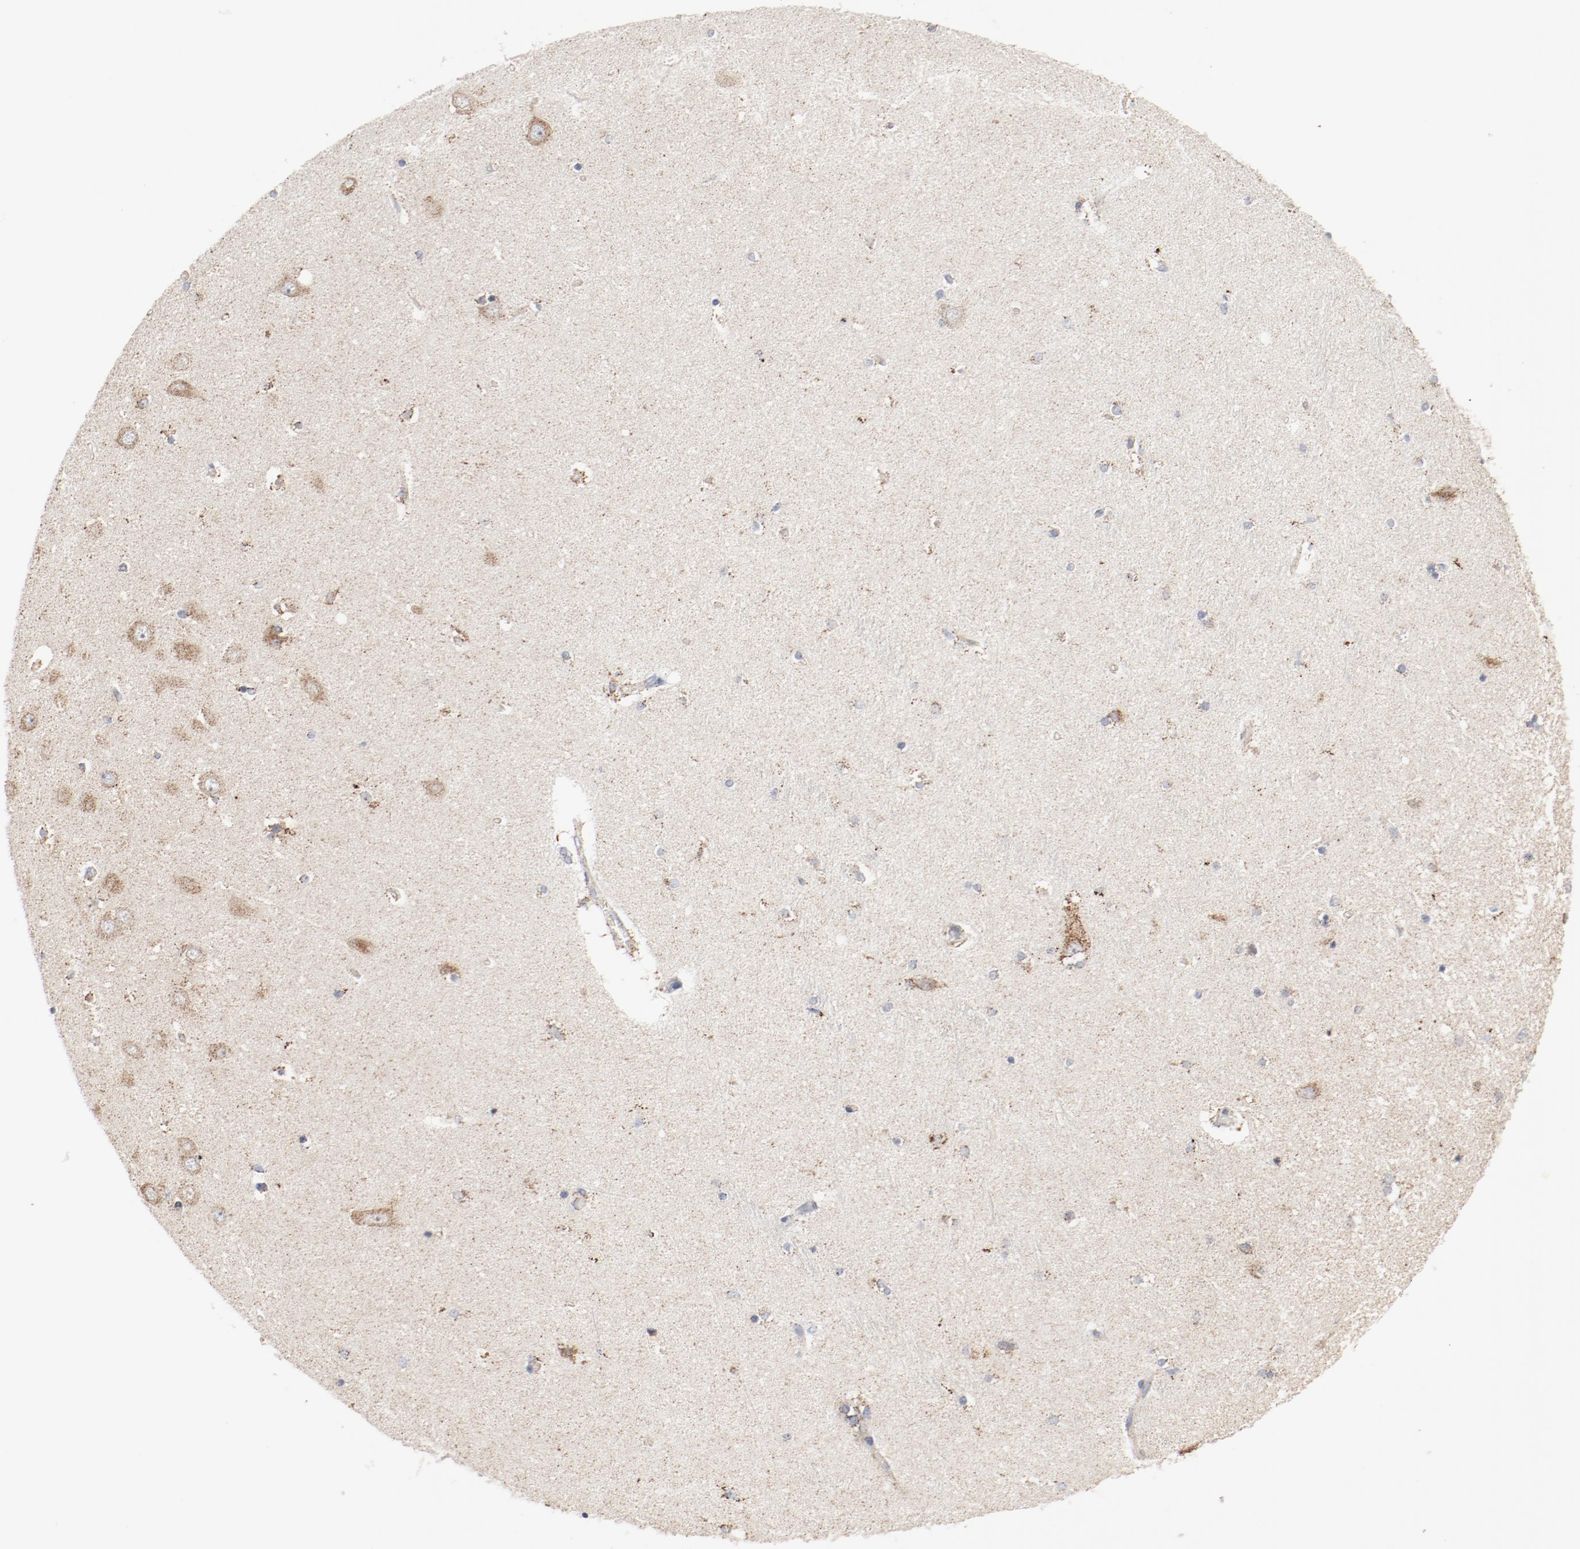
{"staining": {"intensity": "weak", "quantity": "25%-75%", "location": "cytoplasmic/membranous"}, "tissue": "hippocampus", "cell_type": "Glial cells", "image_type": "normal", "snomed": [{"axis": "morphology", "description": "Normal tissue, NOS"}, {"axis": "topography", "description": "Hippocampus"}], "caption": "Brown immunohistochemical staining in benign hippocampus displays weak cytoplasmic/membranous positivity in approximately 25%-75% of glial cells. Using DAB (brown) and hematoxylin (blue) stains, captured at high magnification using brightfield microscopy.", "gene": "SETD3", "patient": {"sex": "female", "age": 54}}